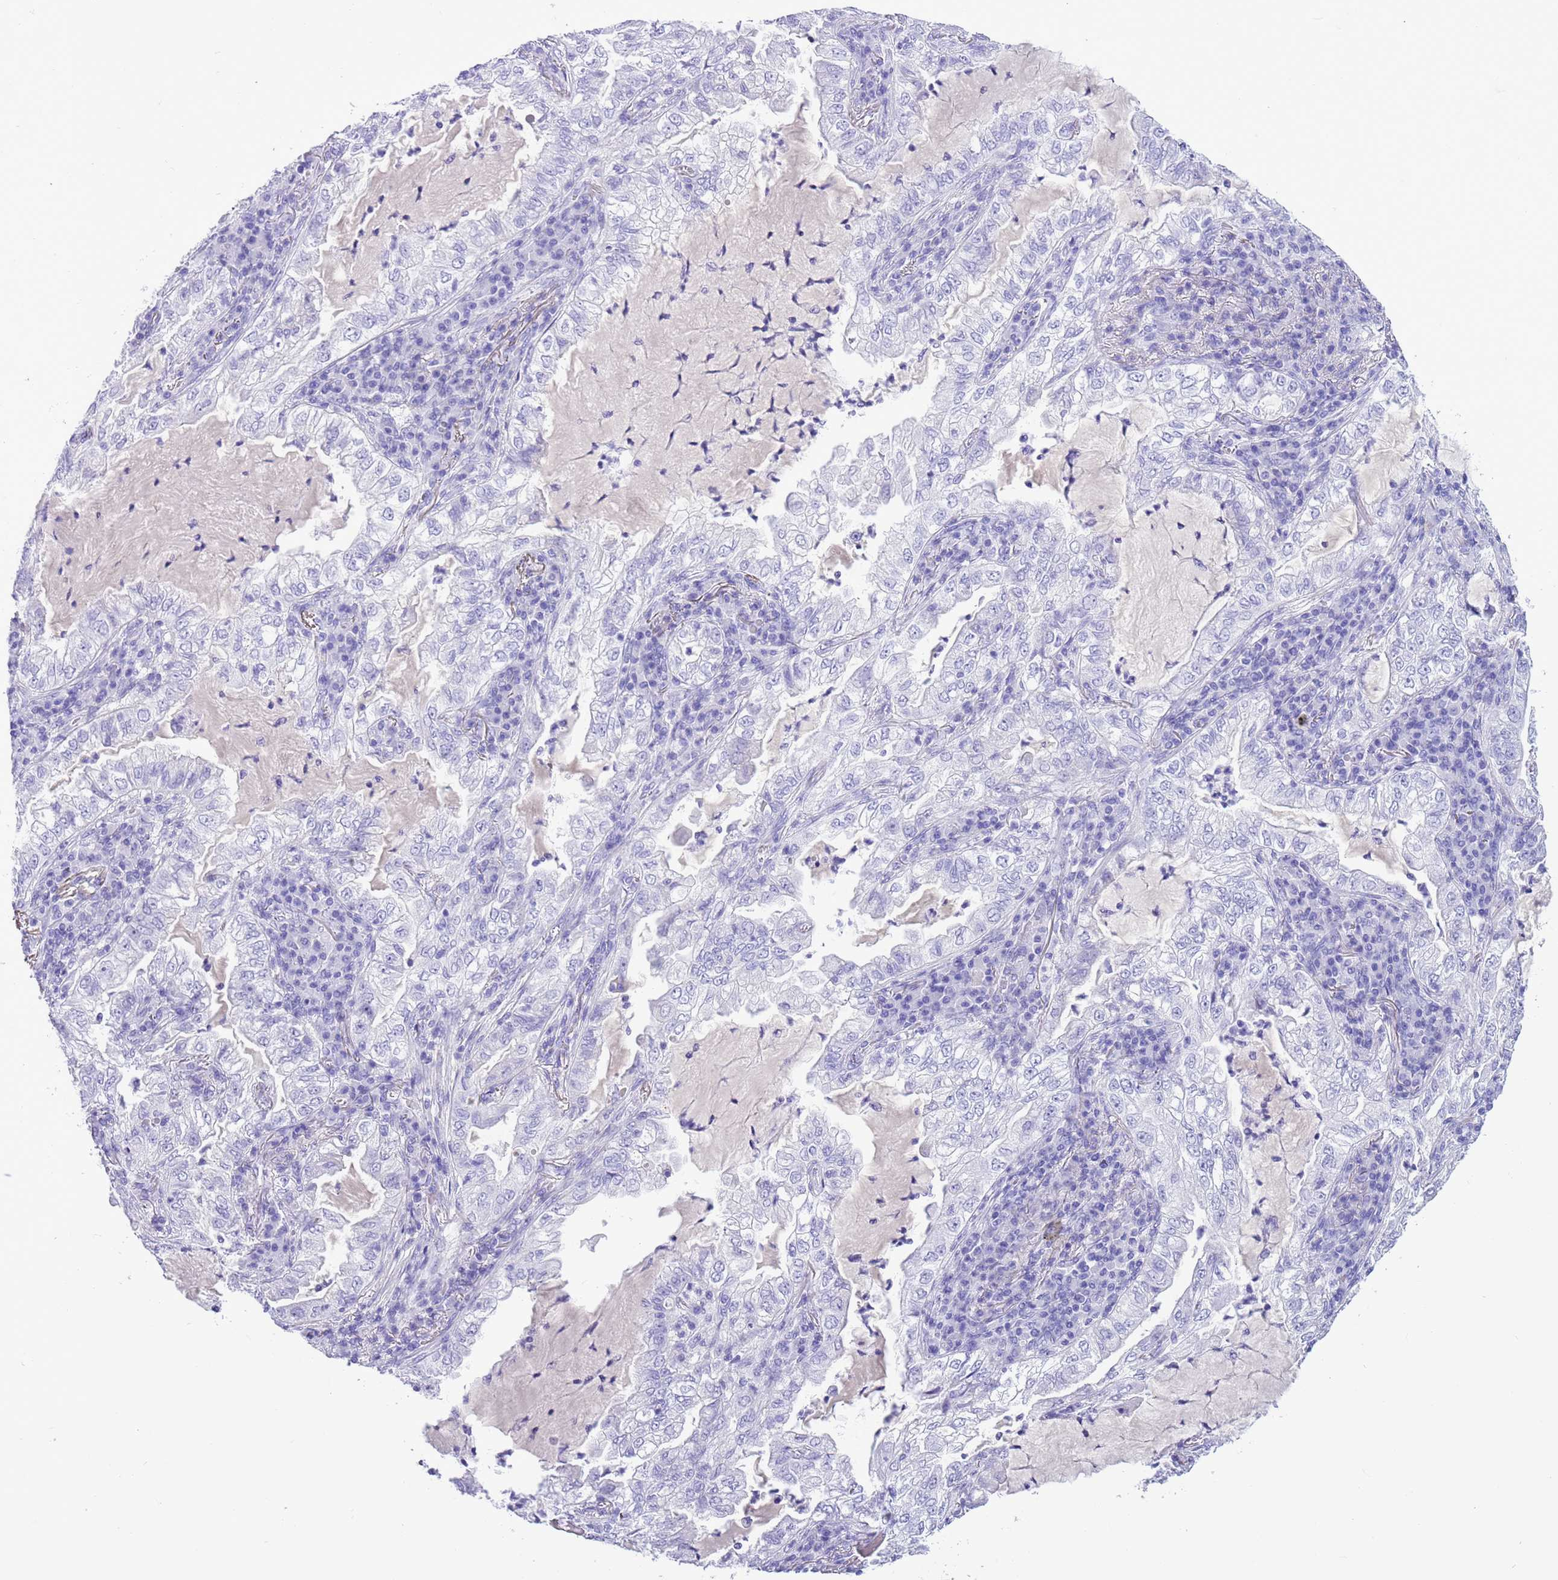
{"staining": {"intensity": "negative", "quantity": "none", "location": "none"}, "tissue": "lung cancer", "cell_type": "Tumor cells", "image_type": "cancer", "snomed": [{"axis": "morphology", "description": "Adenocarcinoma, NOS"}, {"axis": "topography", "description": "Lung"}], "caption": "Immunohistochemistry image of lung cancer stained for a protein (brown), which displays no expression in tumor cells.", "gene": "TBC1D10B", "patient": {"sex": "female", "age": 73}}